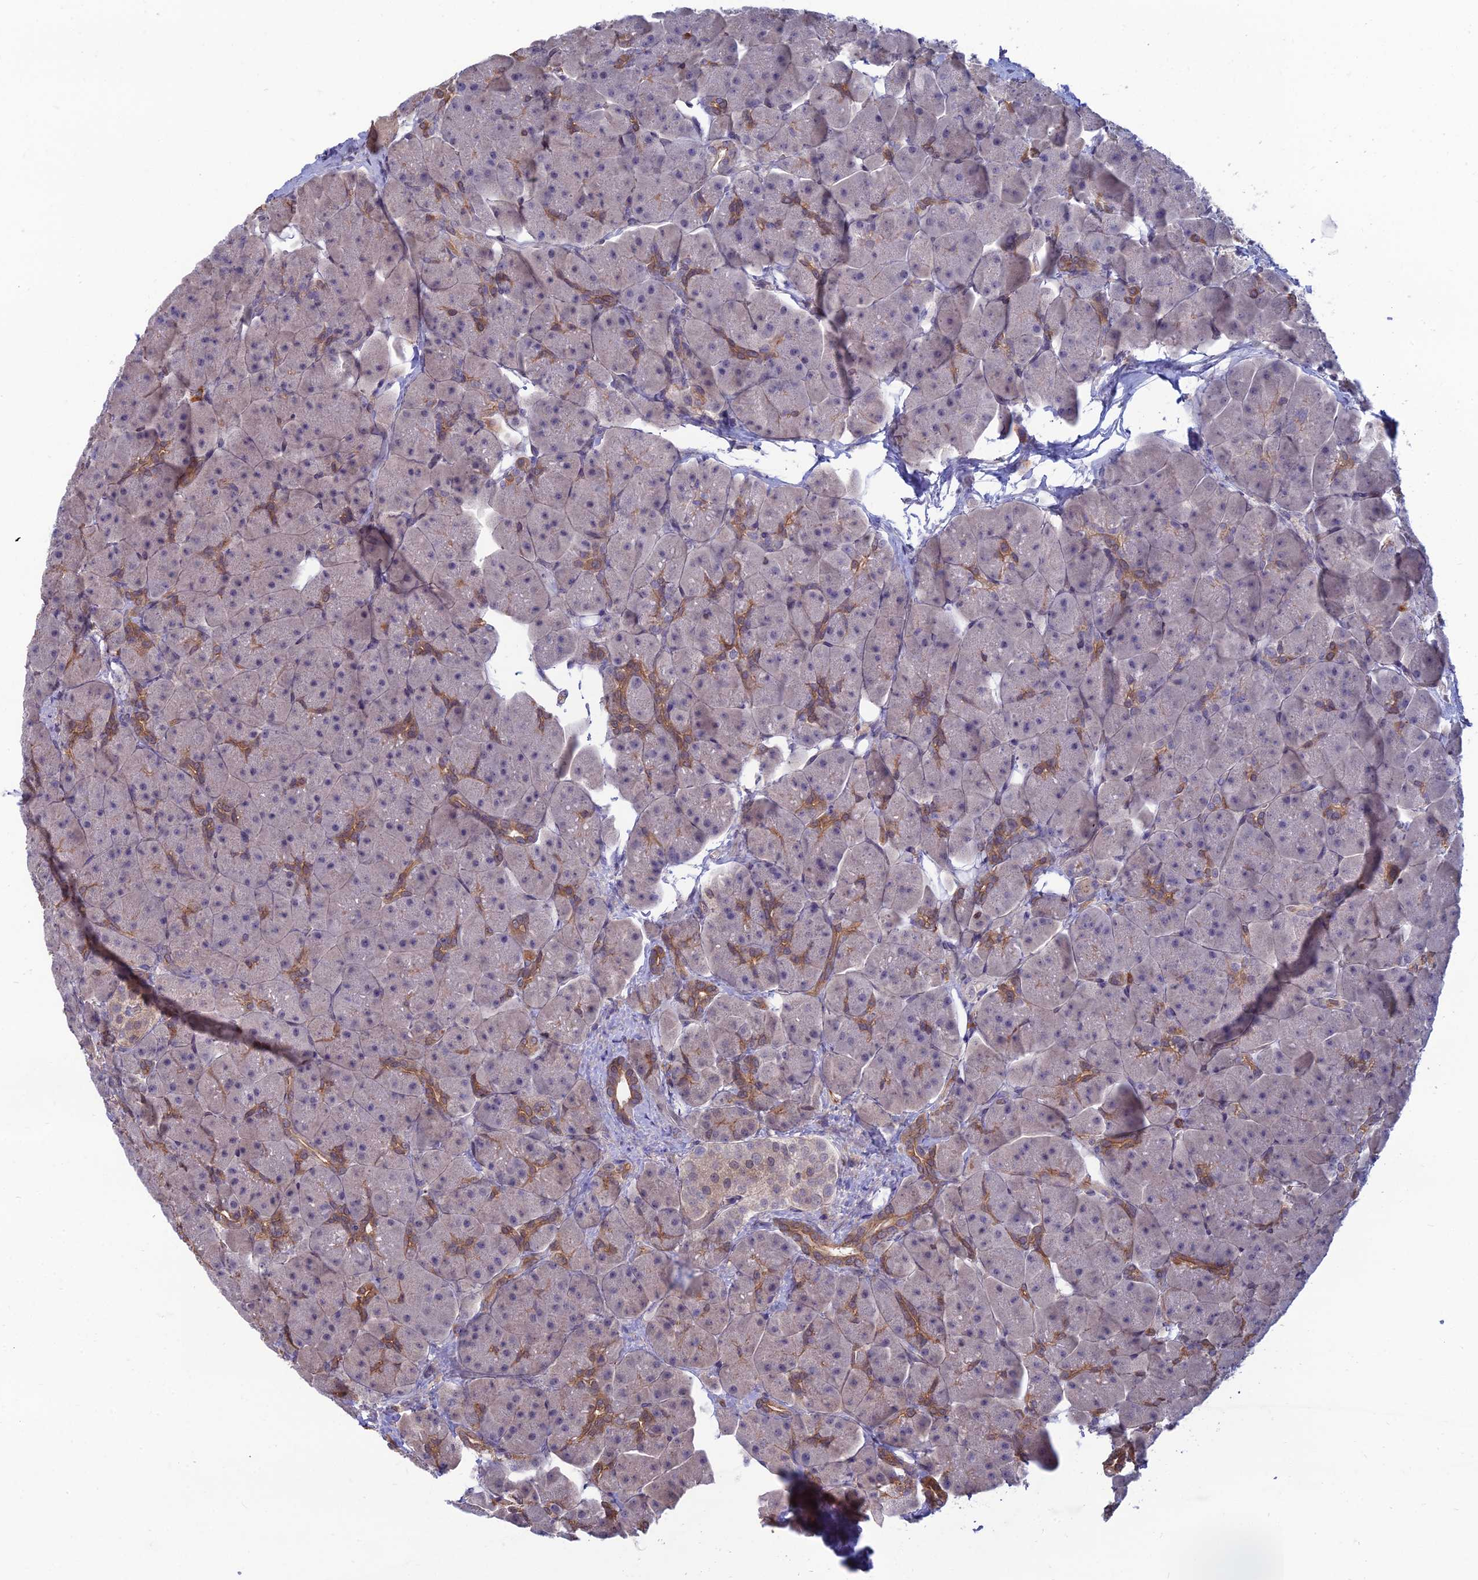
{"staining": {"intensity": "moderate", "quantity": "<25%", "location": "cytoplasmic/membranous"}, "tissue": "pancreas", "cell_type": "Exocrine glandular cells", "image_type": "normal", "snomed": [{"axis": "morphology", "description": "Normal tissue, NOS"}, {"axis": "topography", "description": "Pancreas"}], "caption": "Pancreas stained with DAB IHC displays low levels of moderate cytoplasmic/membranous staining in about <25% of exocrine glandular cells.", "gene": "OPA3", "patient": {"sex": "male", "age": 66}}